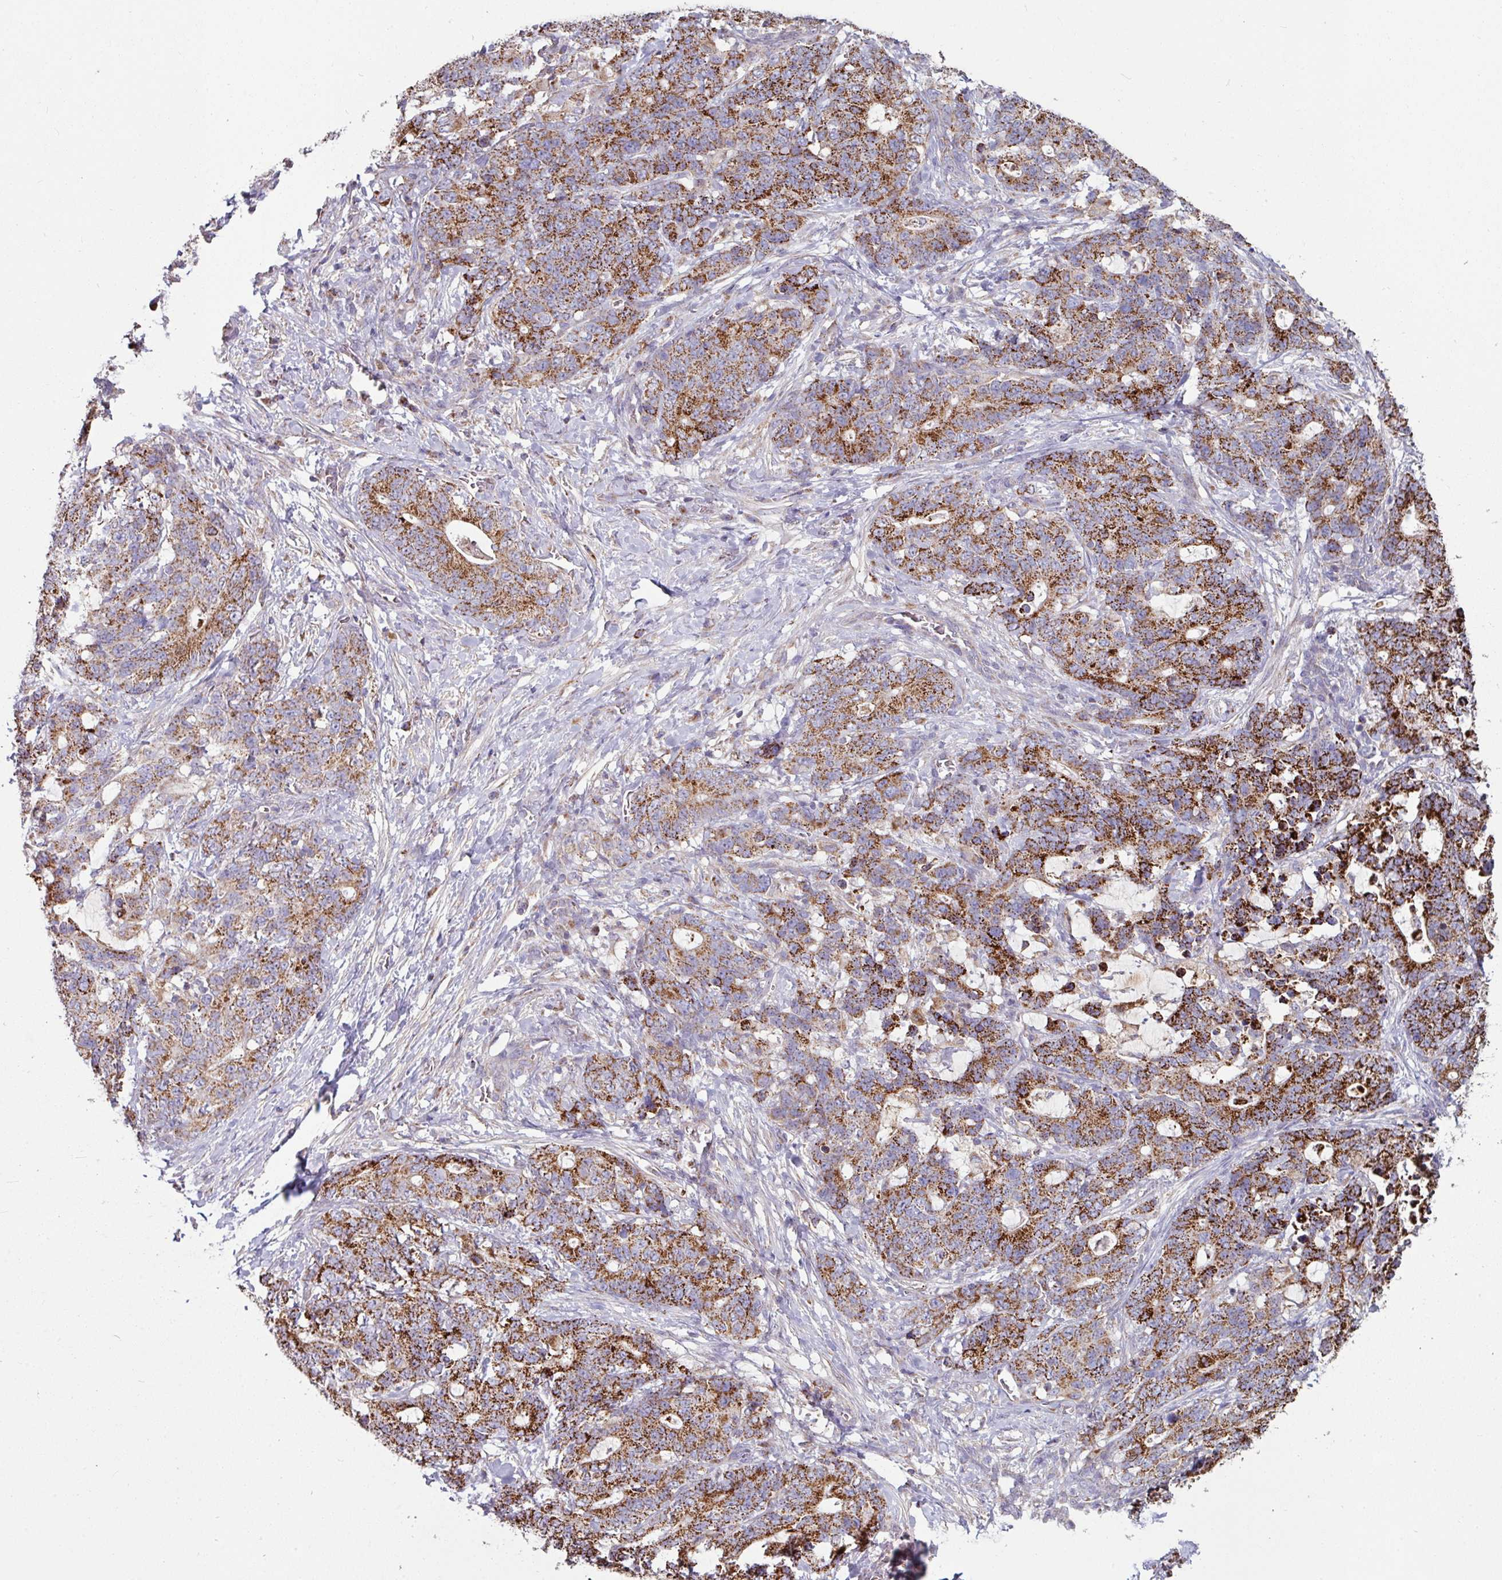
{"staining": {"intensity": "strong", "quantity": ">75%", "location": "cytoplasmic/membranous"}, "tissue": "stomach cancer", "cell_type": "Tumor cells", "image_type": "cancer", "snomed": [{"axis": "morphology", "description": "Normal tissue, NOS"}, {"axis": "morphology", "description": "Adenocarcinoma, NOS"}, {"axis": "topography", "description": "Stomach"}], "caption": "Stomach cancer stained with DAB (3,3'-diaminobenzidine) immunohistochemistry reveals high levels of strong cytoplasmic/membranous positivity in approximately >75% of tumor cells.", "gene": "OR2D3", "patient": {"sex": "female", "age": 64}}